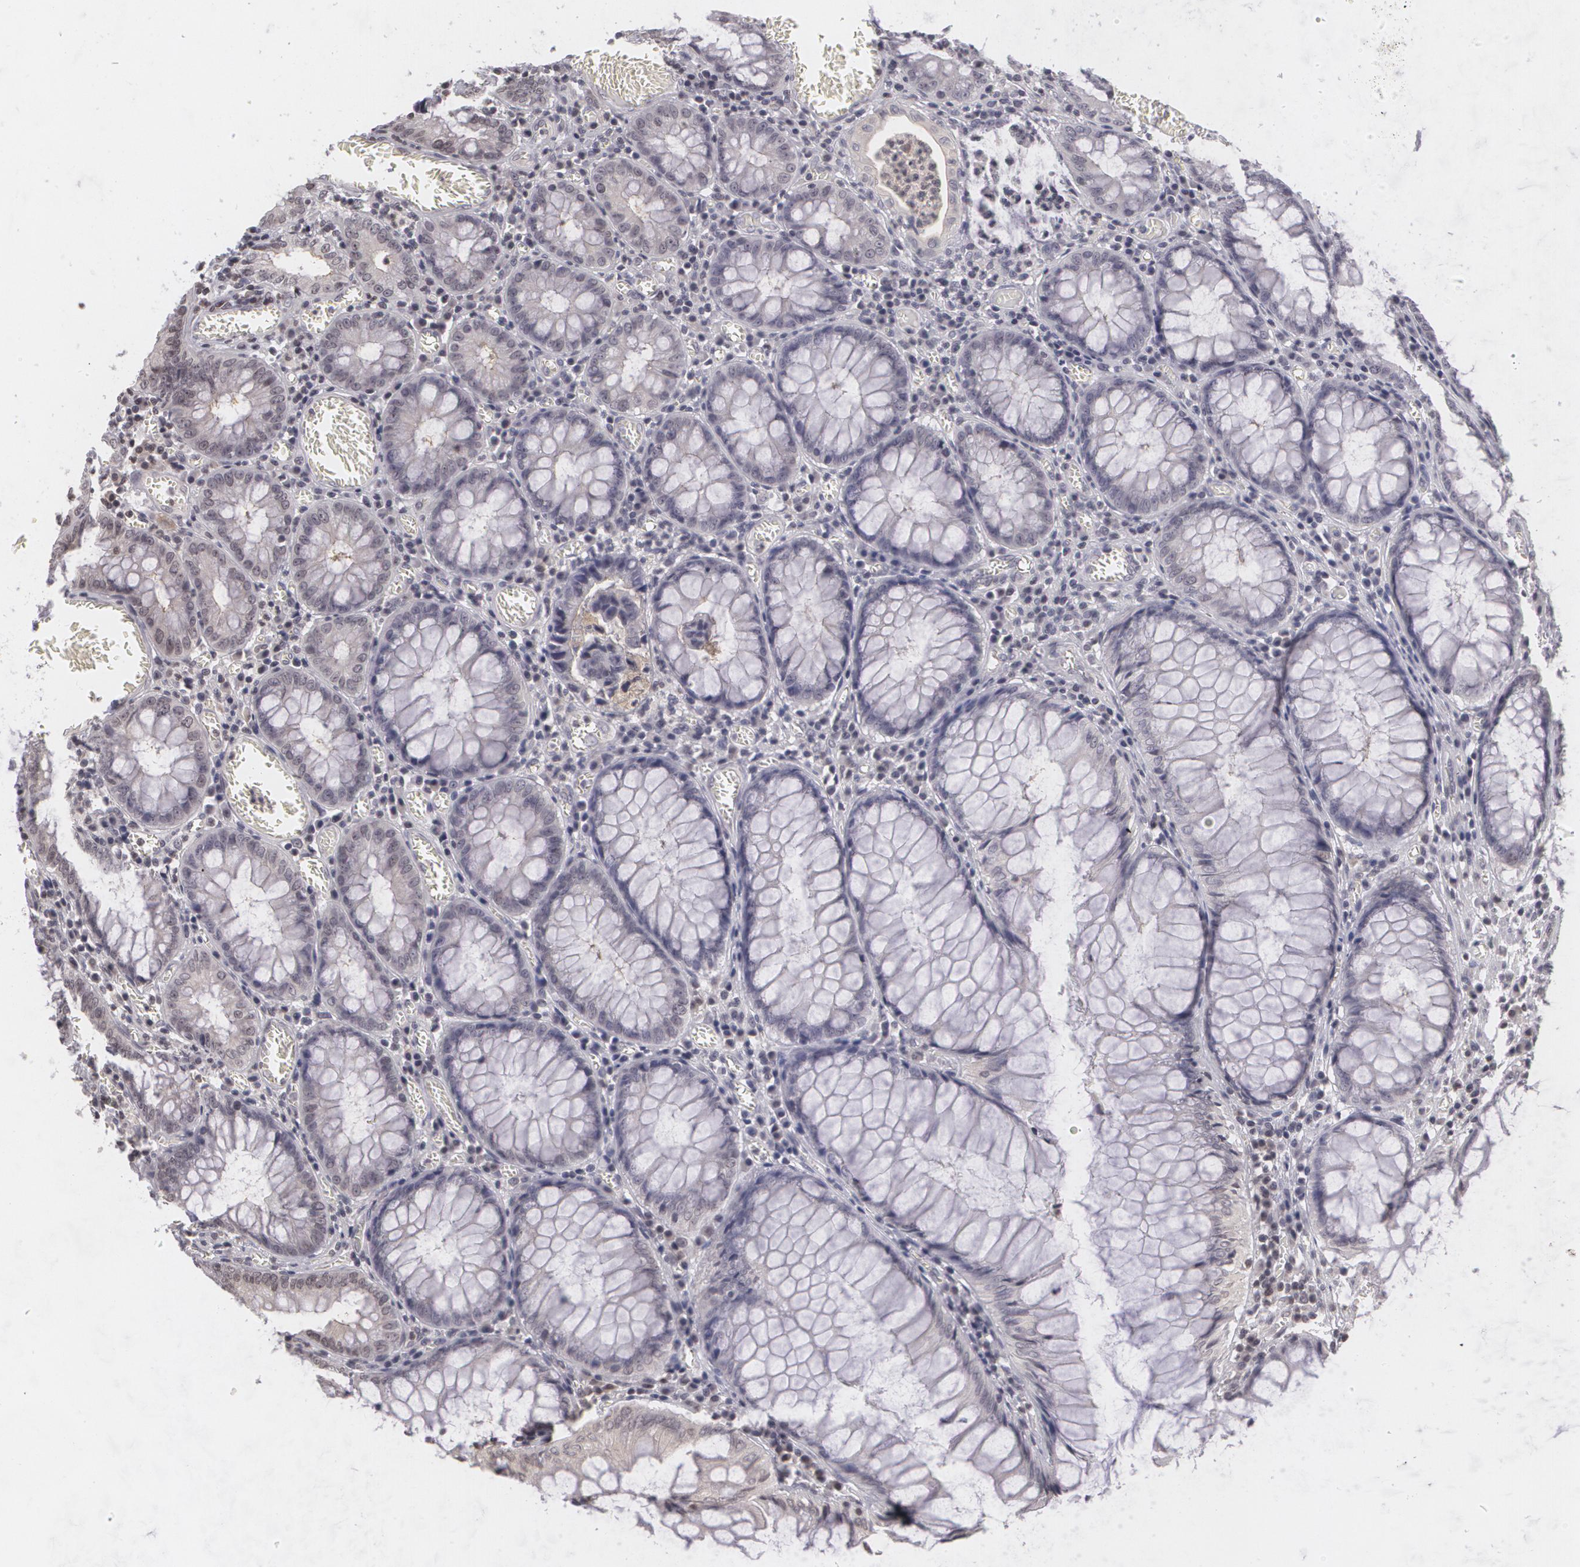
{"staining": {"intensity": "weak", "quantity": ">75%", "location": "cytoplasmic/membranous"}, "tissue": "colorectal cancer", "cell_type": "Tumor cells", "image_type": "cancer", "snomed": [{"axis": "morphology", "description": "Adenocarcinoma, NOS"}, {"axis": "topography", "description": "Rectum"}], "caption": "Protein positivity by immunohistochemistry (IHC) shows weak cytoplasmic/membranous expression in approximately >75% of tumor cells in colorectal cancer (adenocarcinoma). Using DAB (brown) and hematoxylin (blue) stains, captured at high magnification using brightfield microscopy.", "gene": "MUC1", "patient": {"sex": "female", "age": 98}}